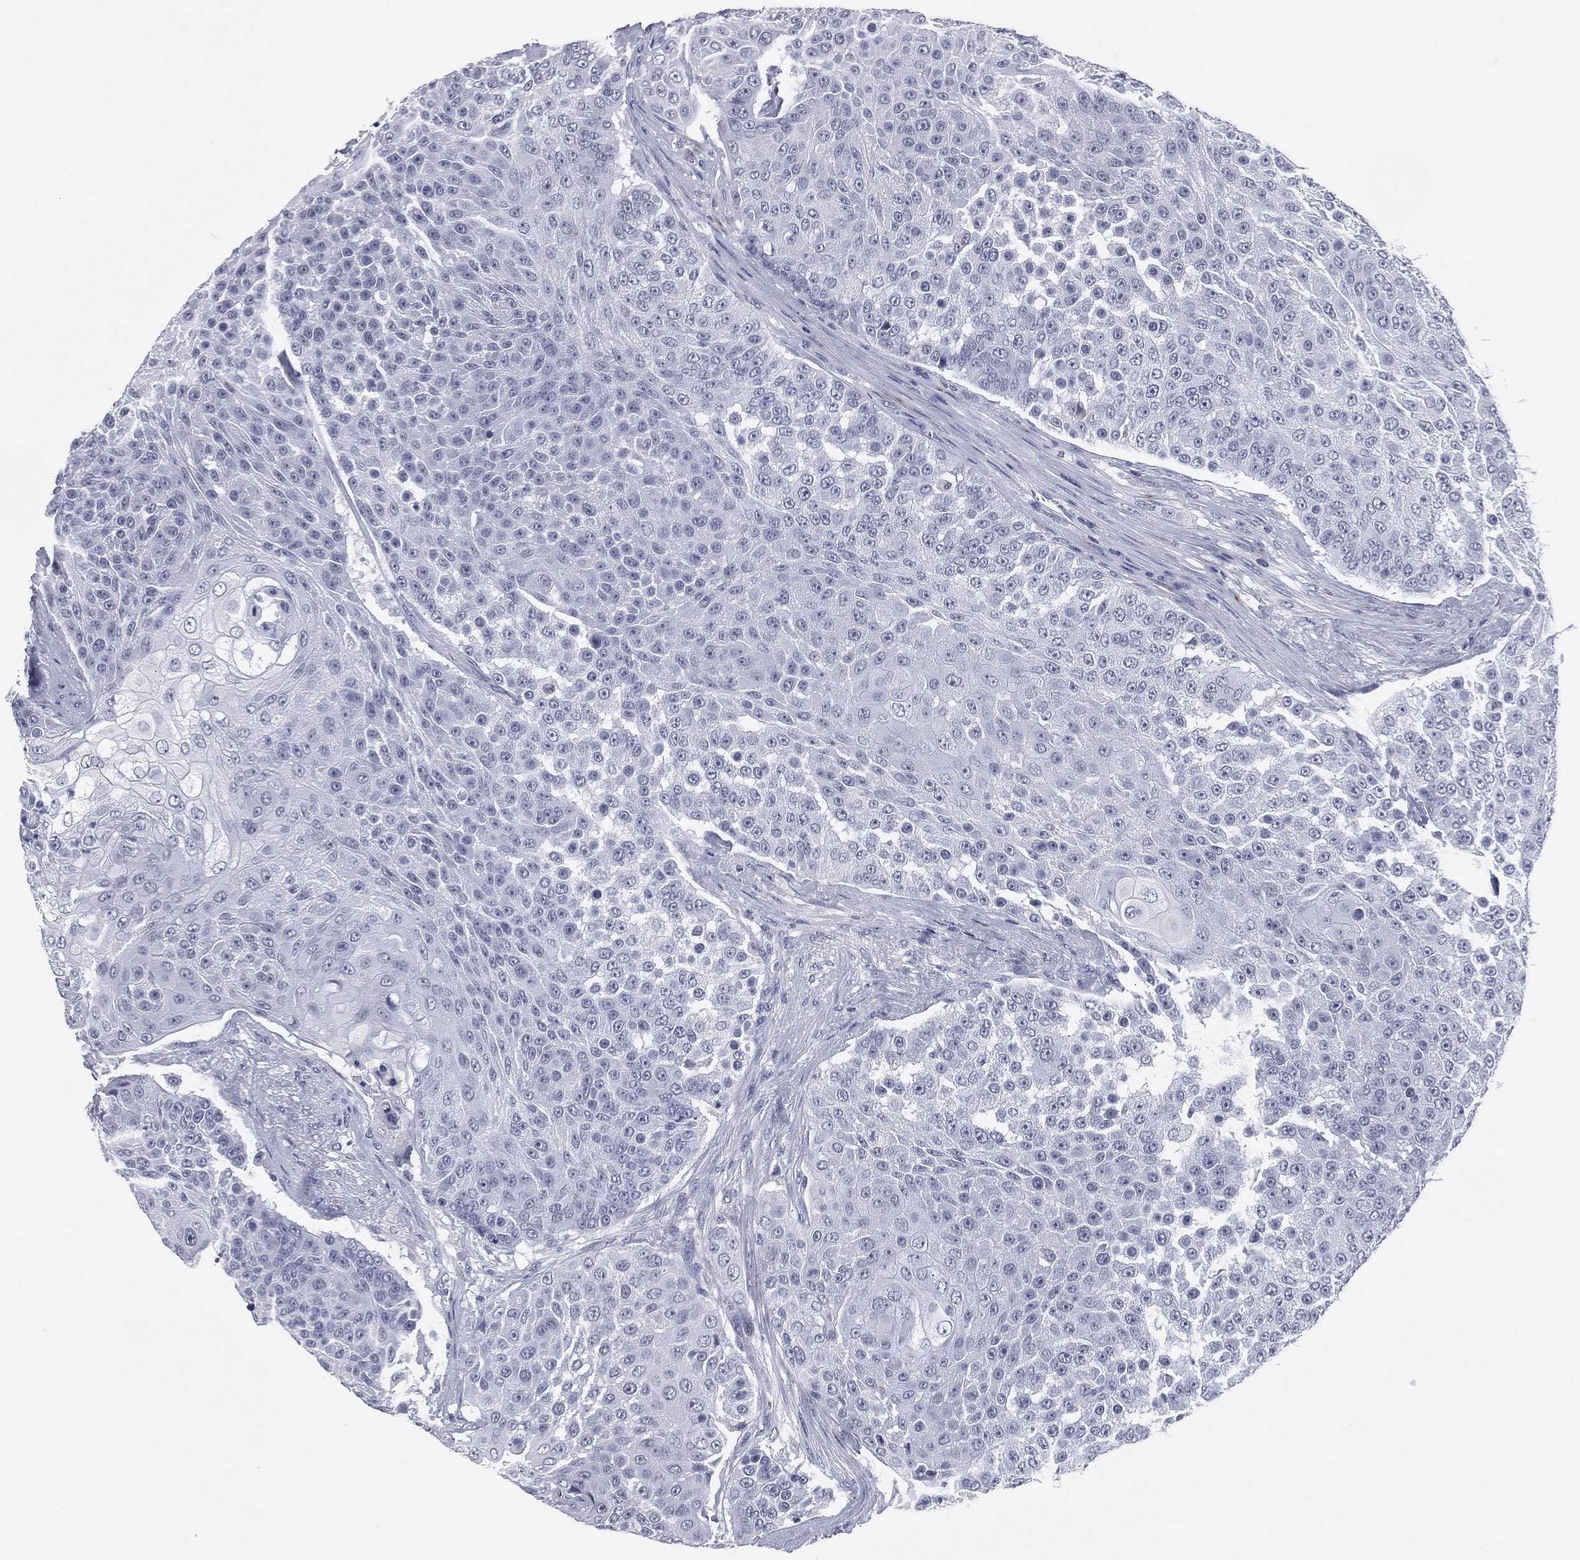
{"staining": {"intensity": "negative", "quantity": "none", "location": "none"}, "tissue": "urothelial cancer", "cell_type": "Tumor cells", "image_type": "cancer", "snomed": [{"axis": "morphology", "description": "Urothelial carcinoma, High grade"}, {"axis": "topography", "description": "Urinary bladder"}], "caption": "Human urothelial carcinoma (high-grade) stained for a protein using immunohistochemistry displays no positivity in tumor cells.", "gene": "HLA-DOA", "patient": {"sex": "female", "age": 63}}